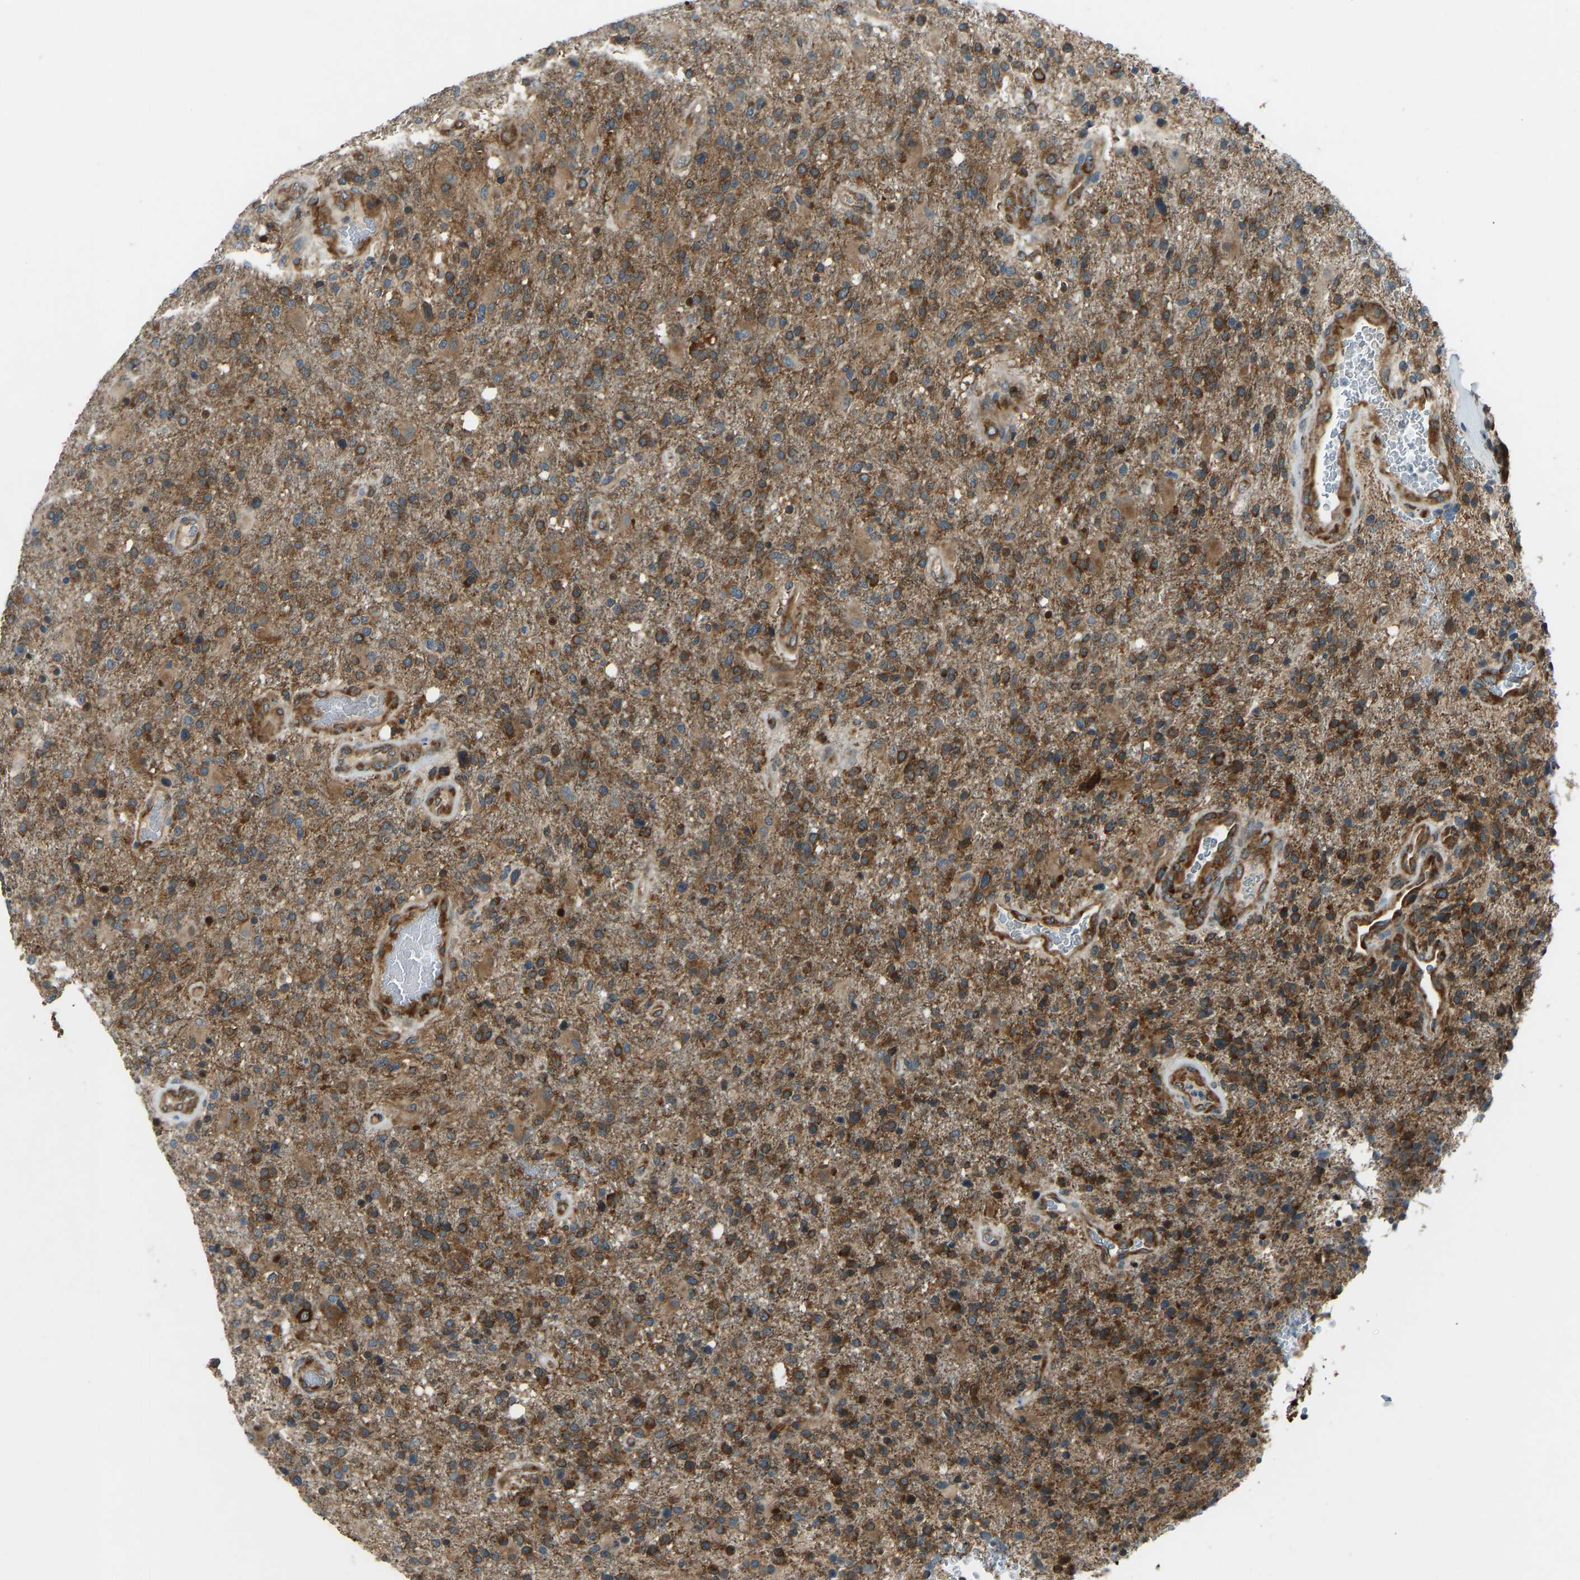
{"staining": {"intensity": "moderate", "quantity": ">75%", "location": "cytoplasmic/membranous"}, "tissue": "glioma", "cell_type": "Tumor cells", "image_type": "cancer", "snomed": [{"axis": "morphology", "description": "Glioma, malignant, High grade"}, {"axis": "topography", "description": "Brain"}], "caption": "Approximately >75% of tumor cells in glioma show moderate cytoplasmic/membranous protein expression as visualized by brown immunohistochemical staining.", "gene": "STAU2", "patient": {"sex": "male", "age": 72}}